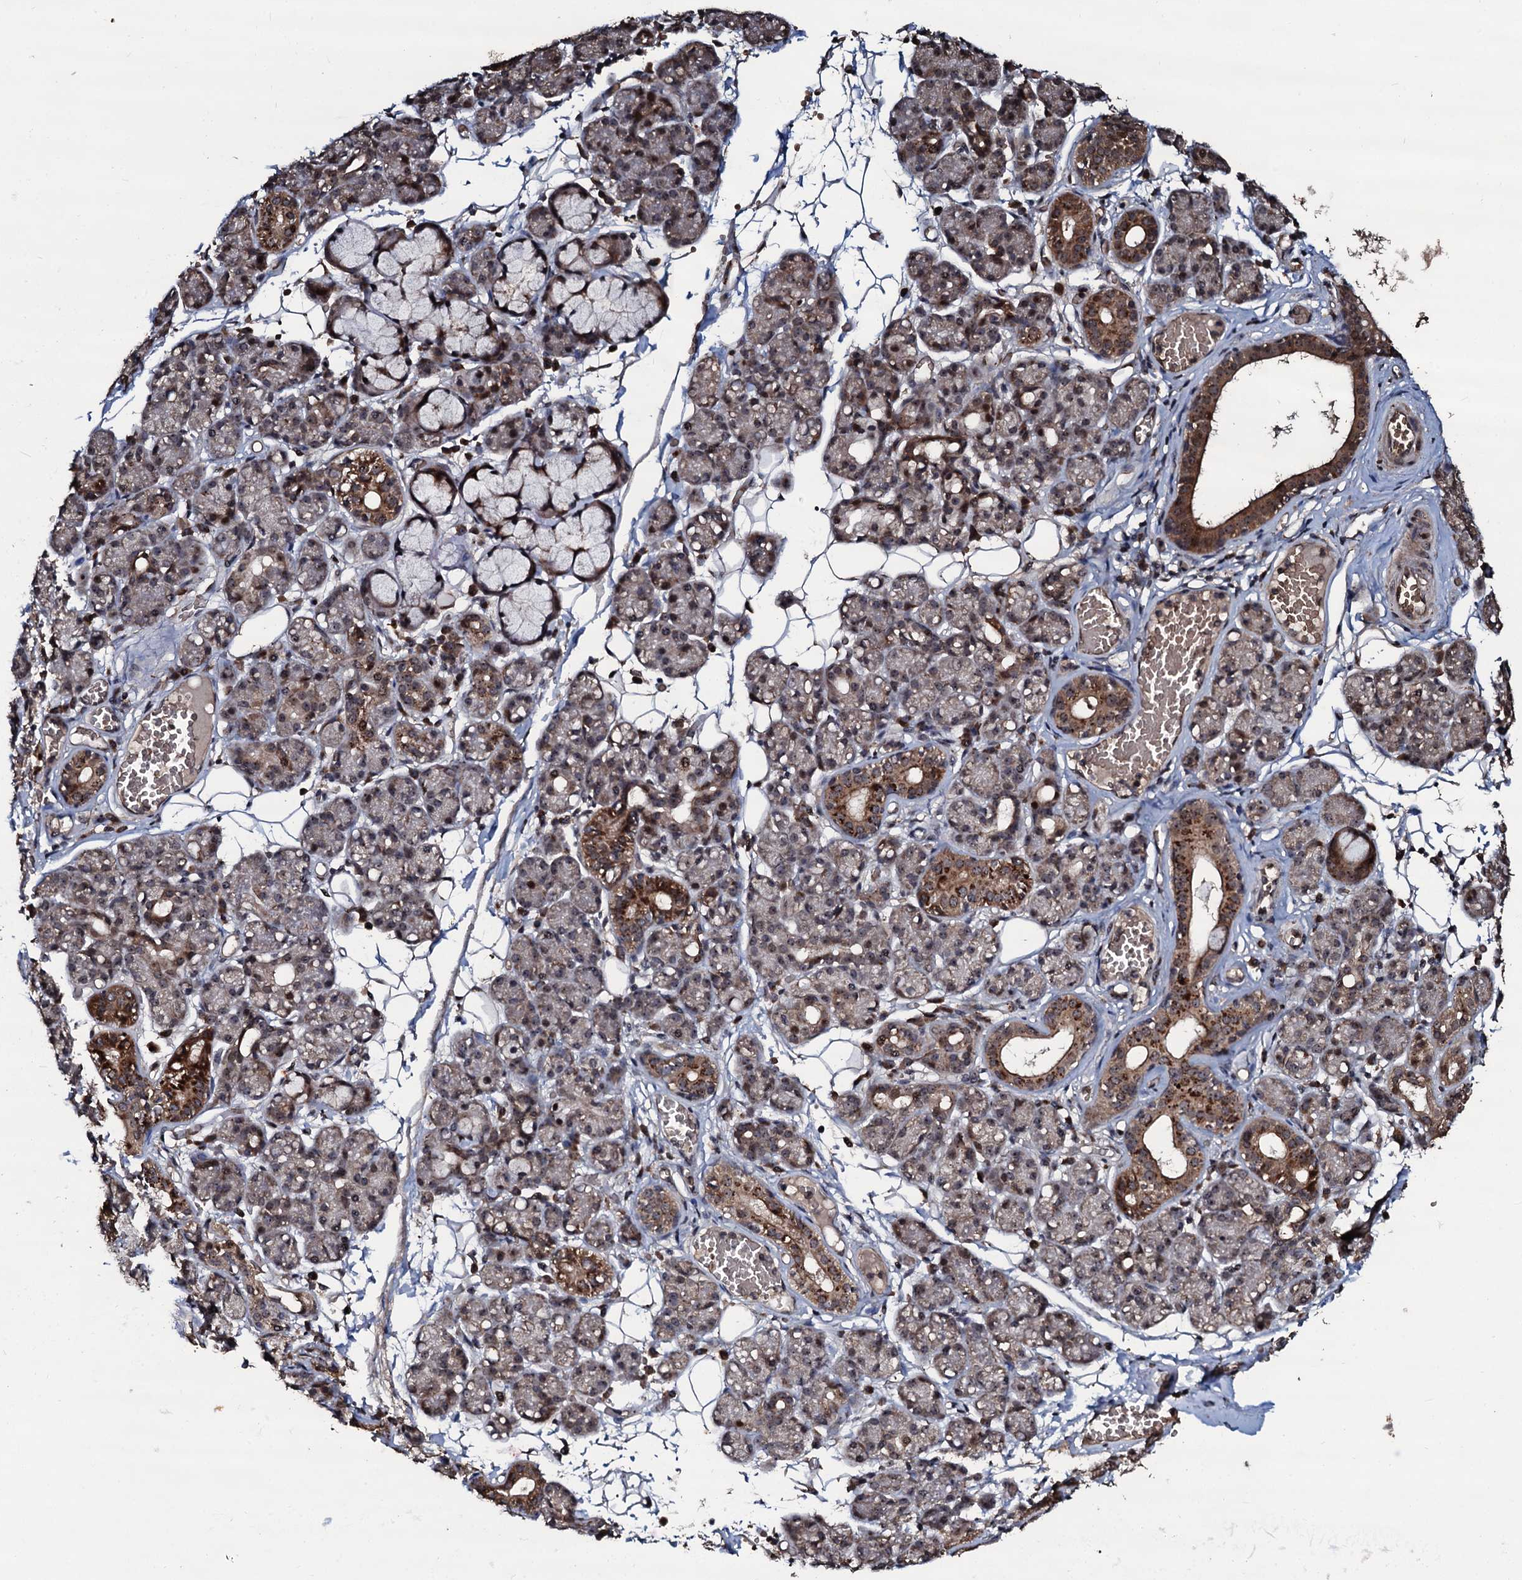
{"staining": {"intensity": "moderate", "quantity": "25%-75%", "location": "cytoplasmic/membranous"}, "tissue": "salivary gland", "cell_type": "Glandular cells", "image_type": "normal", "snomed": [{"axis": "morphology", "description": "Normal tissue, NOS"}, {"axis": "topography", "description": "Salivary gland"}], "caption": "Salivary gland stained with DAB immunohistochemistry (IHC) exhibits medium levels of moderate cytoplasmic/membranous staining in about 25%-75% of glandular cells. (DAB (3,3'-diaminobenzidine) IHC, brown staining for protein, blue staining for nuclei).", "gene": "SUPT7L", "patient": {"sex": "male", "age": 63}}